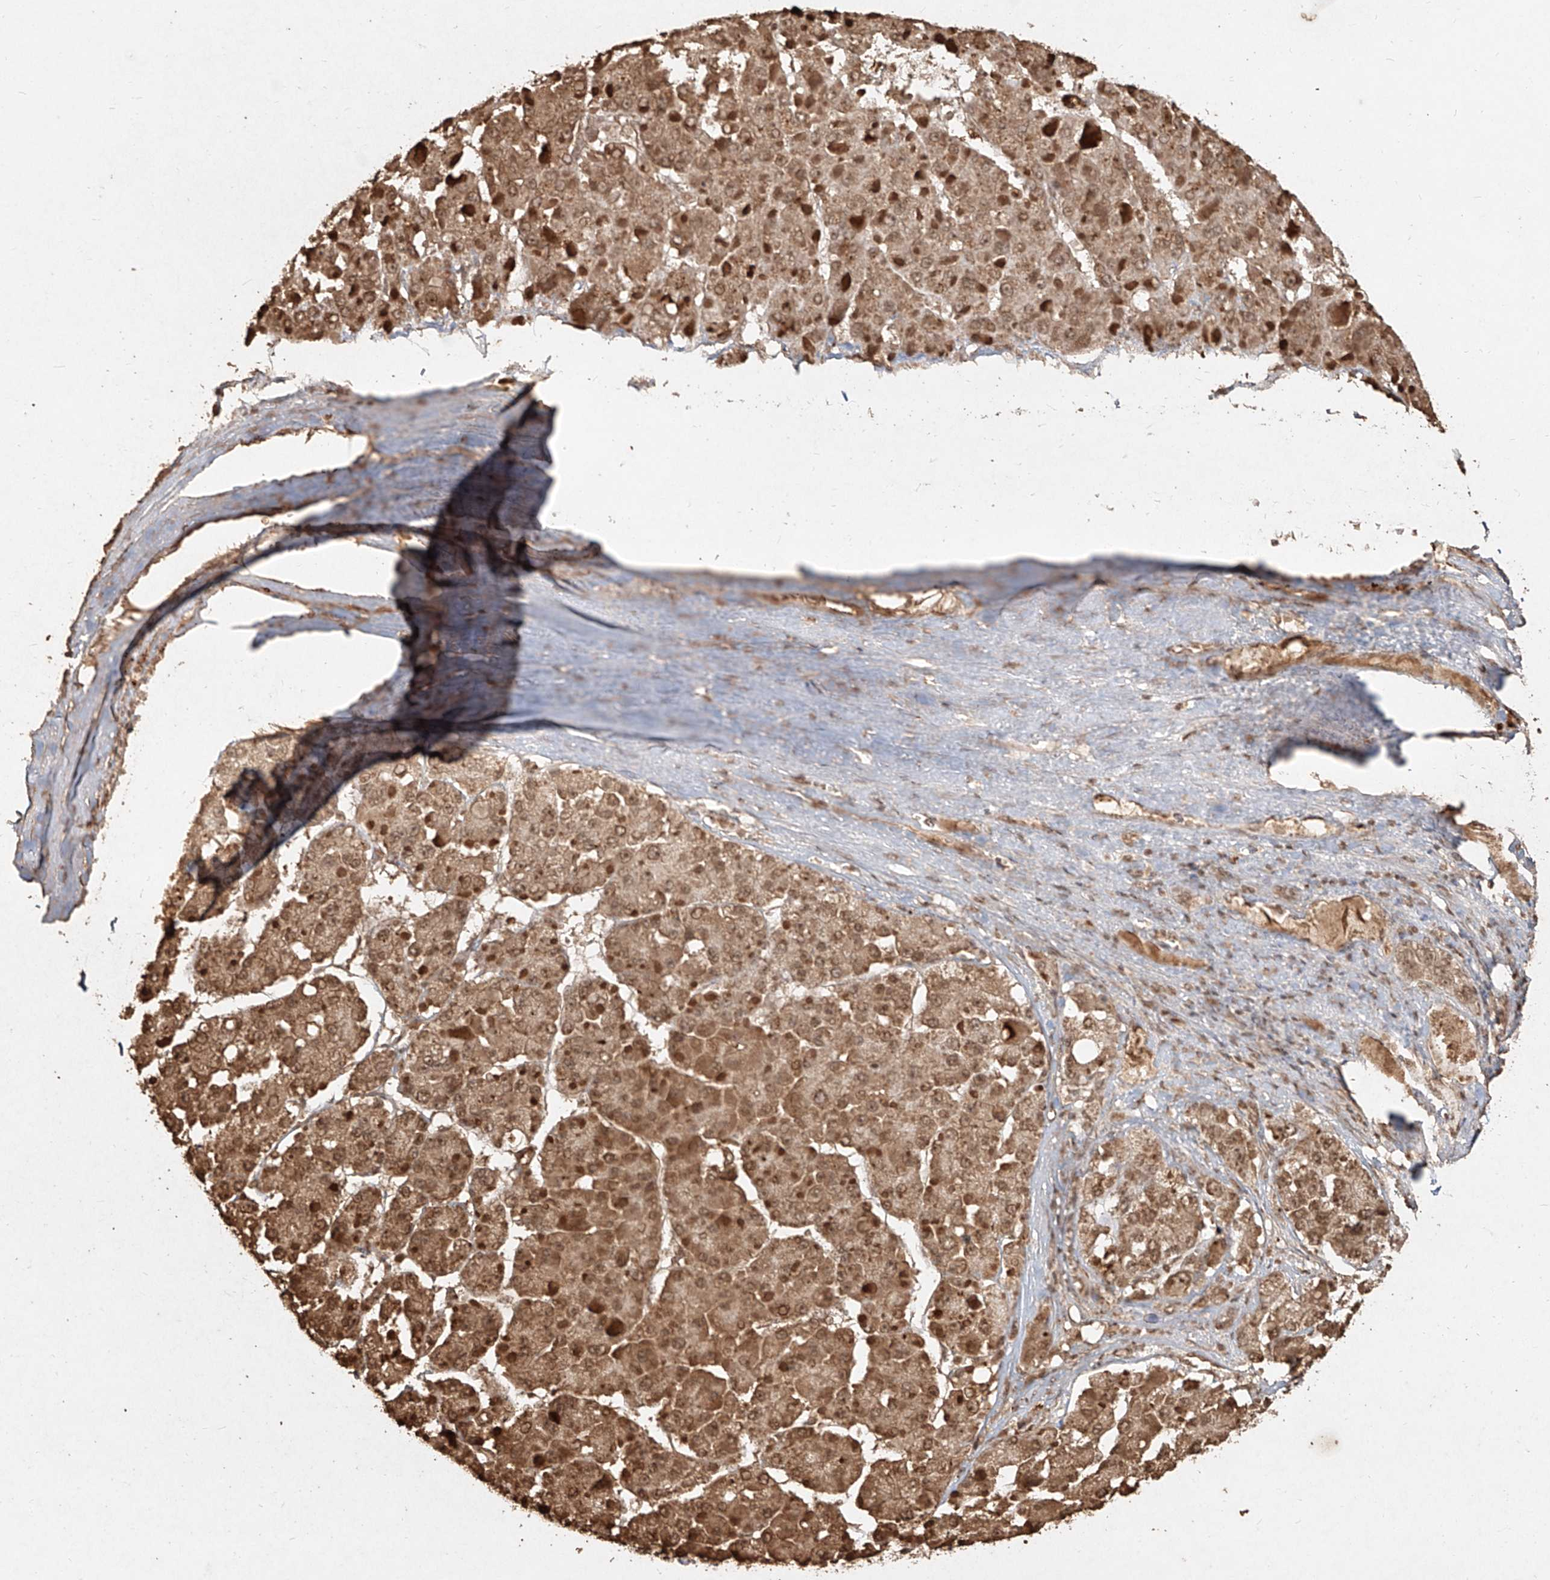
{"staining": {"intensity": "moderate", "quantity": ">75%", "location": "cytoplasmic/membranous,nuclear"}, "tissue": "liver cancer", "cell_type": "Tumor cells", "image_type": "cancer", "snomed": [{"axis": "morphology", "description": "Carcinoma, Hepatocellular, NOS"}, {"axis": "topography", "description": "Liver"}], "caption": "Human liver hepatocellular carcinoma stained for a protein (brown) reveals moderate cytoplasmic/membranous and nuclear positive staining in about >75% of tumor cells.", "gene": "UBE2K", "patient": {"sex": "female", "age": 73}}